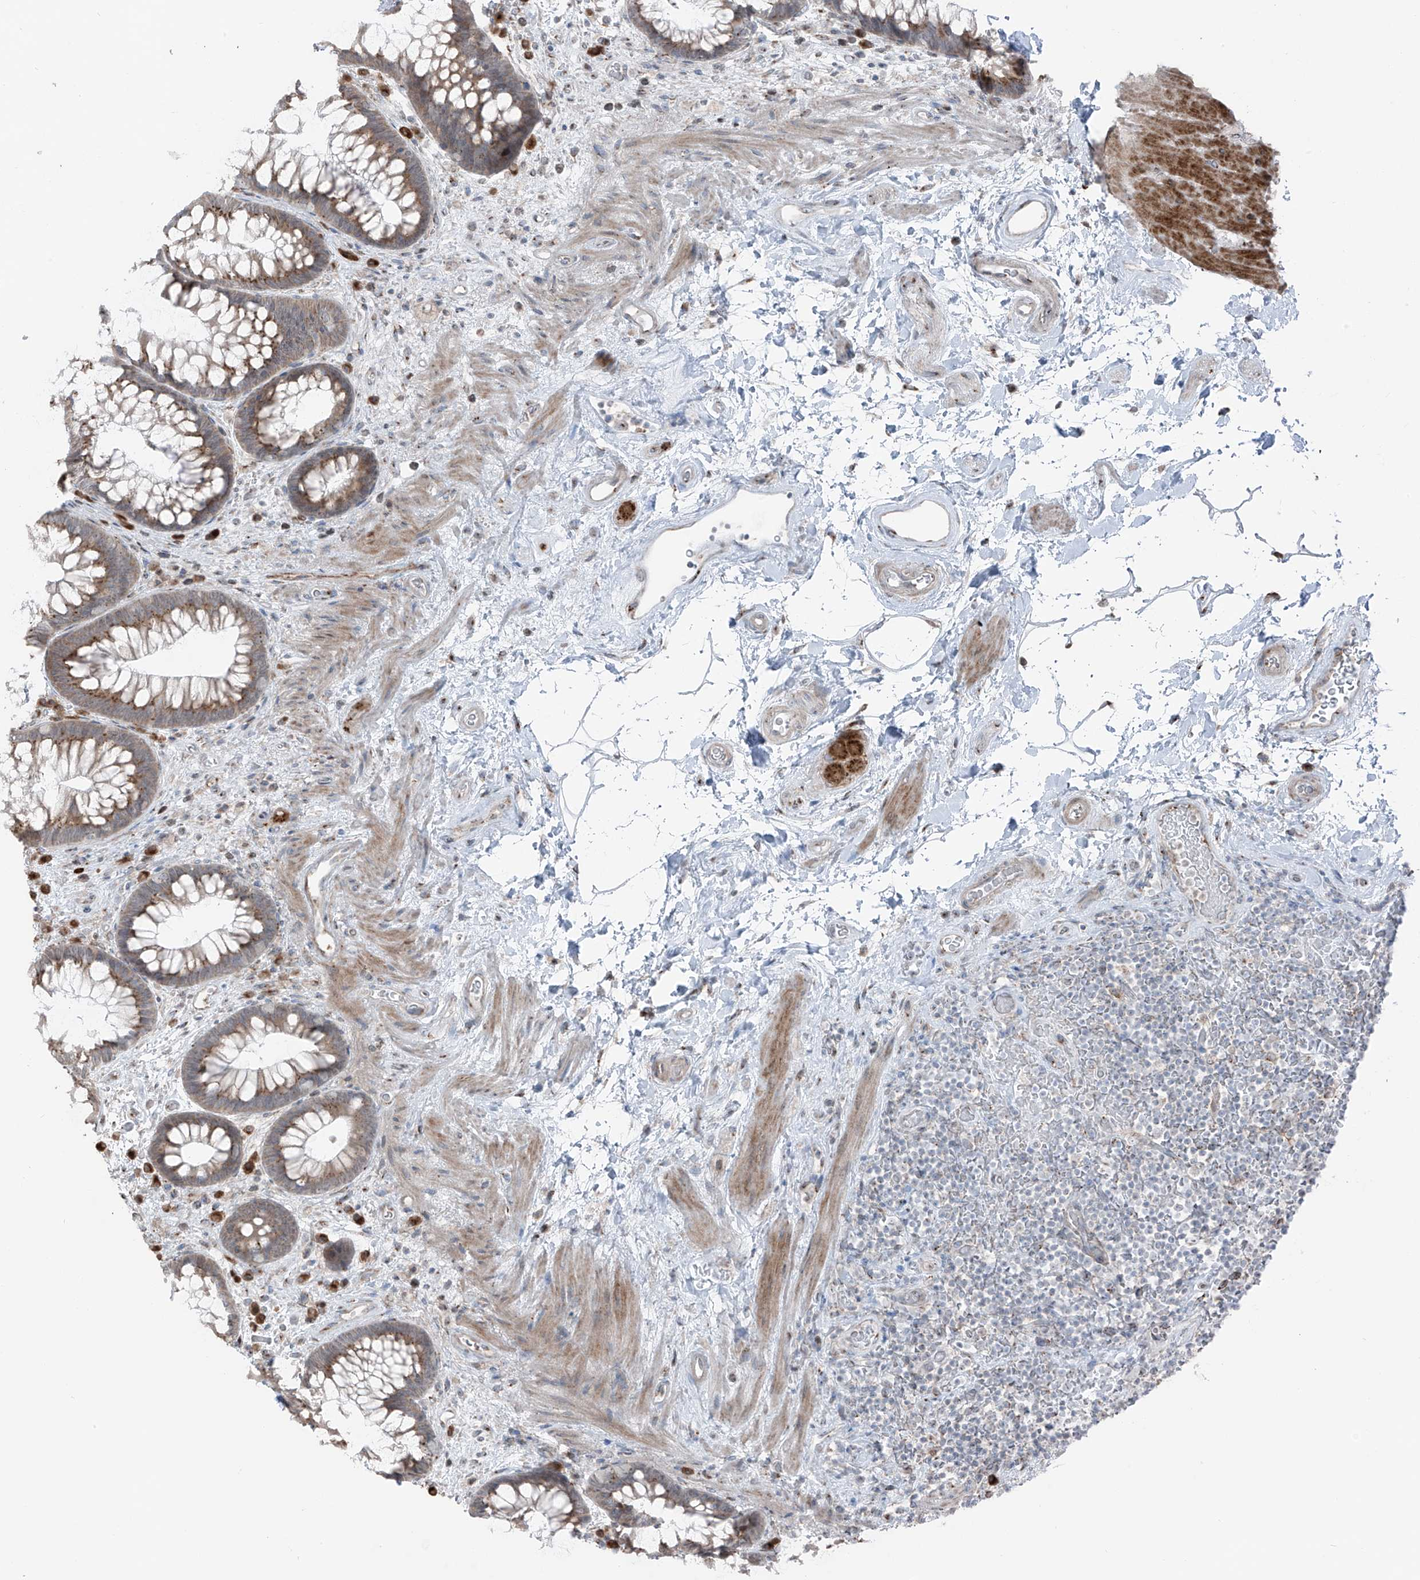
{"staining": {"intensity": "moderate", "quantity": ">75%", "location": "cytoplasmic/membranous"}, "tissue": "rectum", "cell_type": "Glandular cells", "image_type": "normal", "snomed": [{"axis": "morphology", "description": "Normal tissue, NOS"}, {"axis": "topography", "description": "Rectum"}], "caption": "Immunohistochemical staining of unremarkable rectum demonstrates >75% levels of moderate cytoplasmic/membranous protein positivity in about >75% of glandular cells. The protein is stained brown, and the nuclei are stained in blue (DAB (3,3'-diaminobenzidine) IHC with brightfield microscopy, high magnification).", "gene": "ERLEC1", "patient": {"sex": "male", "age": 51}}